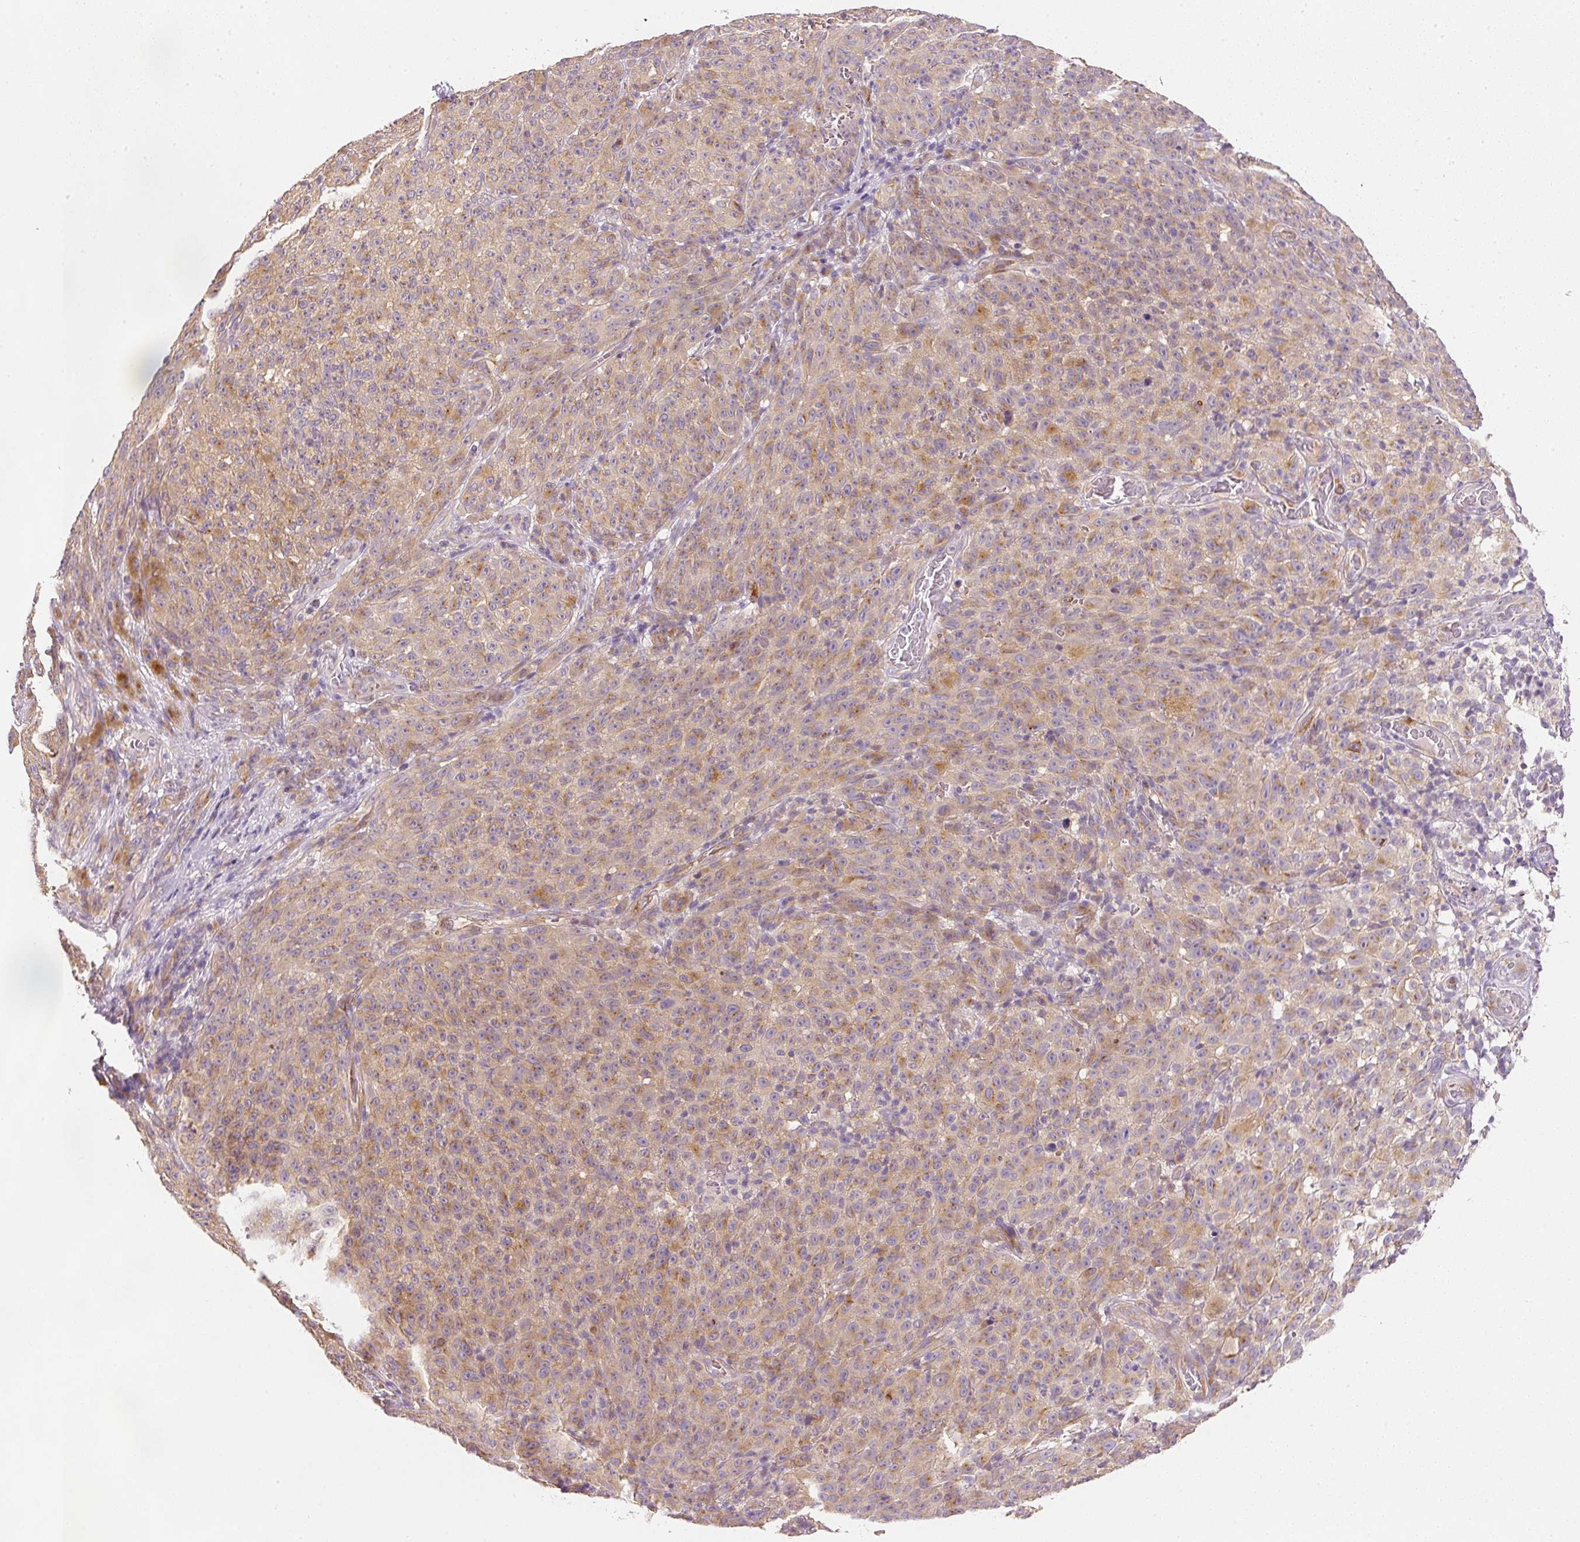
{"staining": {"intensity": "moderate", "quantity": ">75%", "location": "cytoplasmic/membranous"}, "tissue": "melanoma", "cell_type": "Tumor cells", "image_type": "cancer", "snomed": [{"axis": "morphology", "description": "Malignant melanoma, NOS"}, {"axis": "topography", "description": "Skin"}], "caption": "Protein analysis of malignant melanoma tissue demonstrates moderate cytoplasmic/membranous staining in approximately >75% of tumor cells.", "gene": "RNF167", "patient": {"sex": "female", "age": 82}}